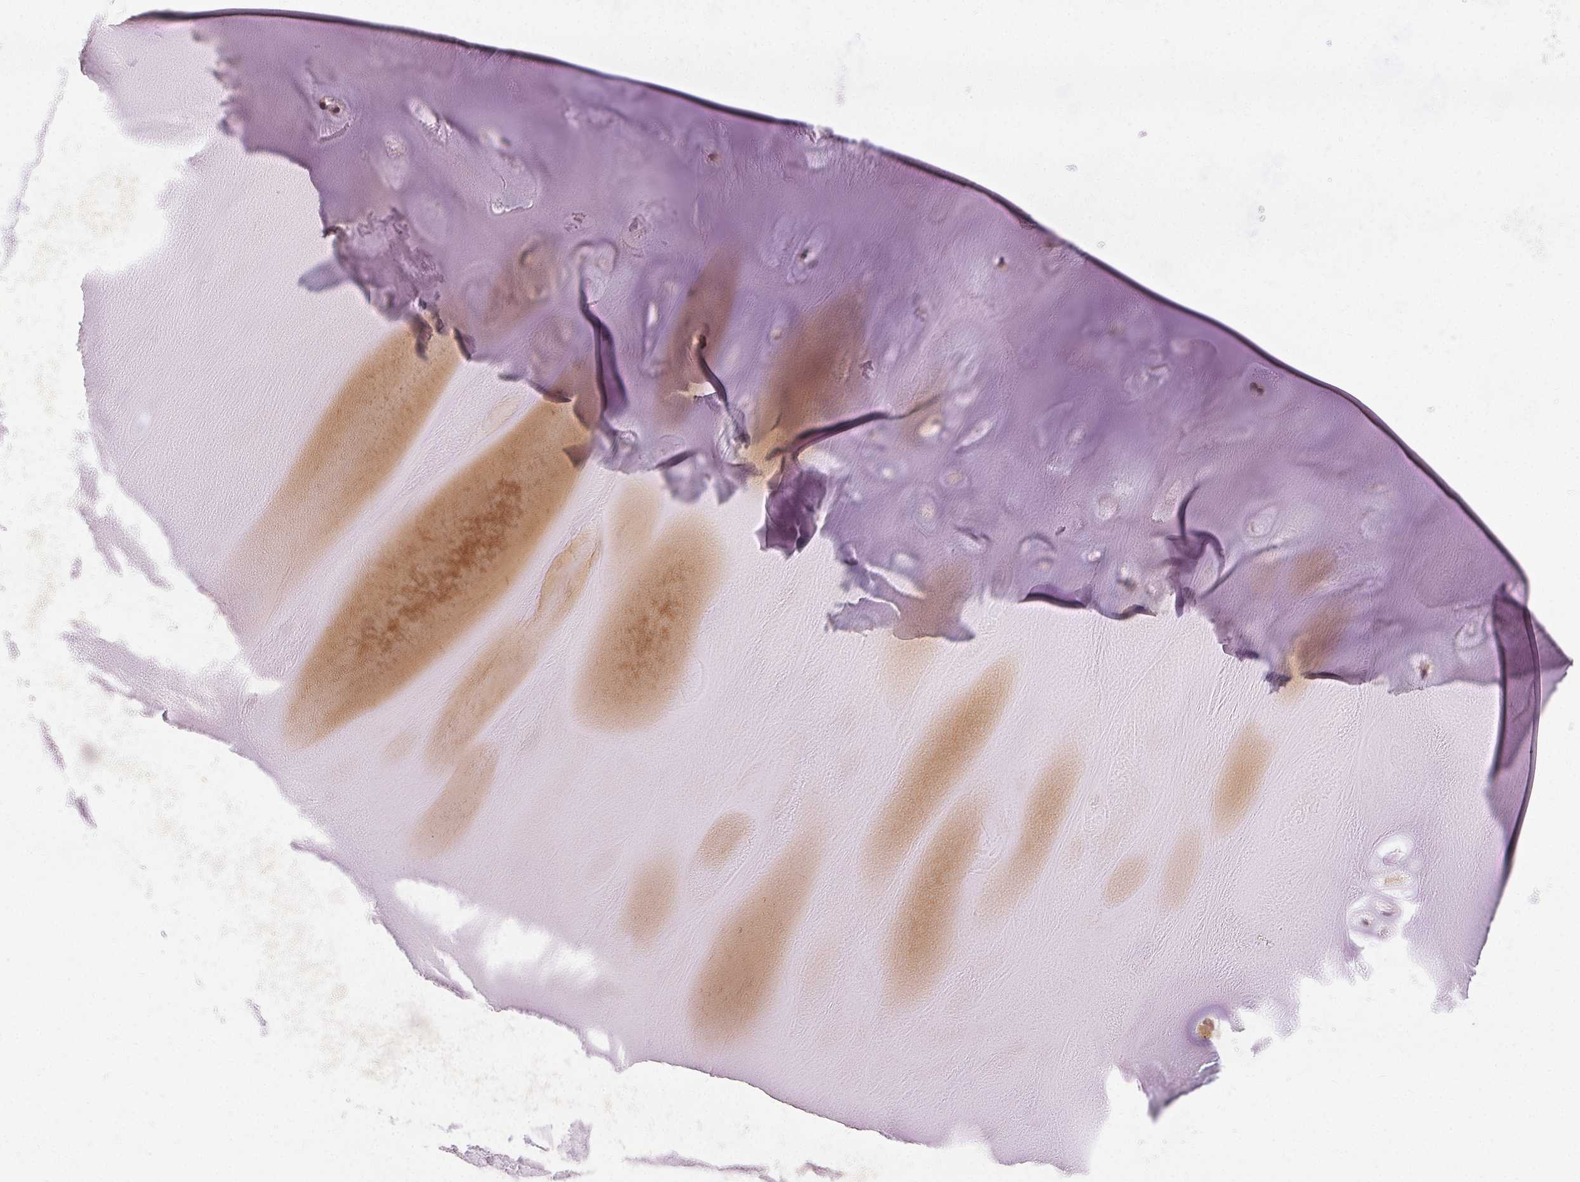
{"staining": {"intensity": "negative", "quantity": "none", "location": "none"}, "tissue": "adipose tissue", "cell_type": "Adipocytes", "image_type": "normal", "snomed": [{"axis": "morphology", "description": "Normal tissue, NOS"}, {"axis": "morphology", "description": "Squamous cell carcinoma, NOS"}, {"axis": "topography", "description": "Cartilage tissue"}, {"axis": "topography", "description": "Bronchus"}, {"axis": "topography", "description": "Lung"}], "caption": "DAB (3,3'-diaminobenzidine) immunohistochemical staining of normal human adipose tissue exhibits no significant expression in adipocytes.", "gene": "SEZ6L2", "patient": {"sex": "male", "age": 66}}